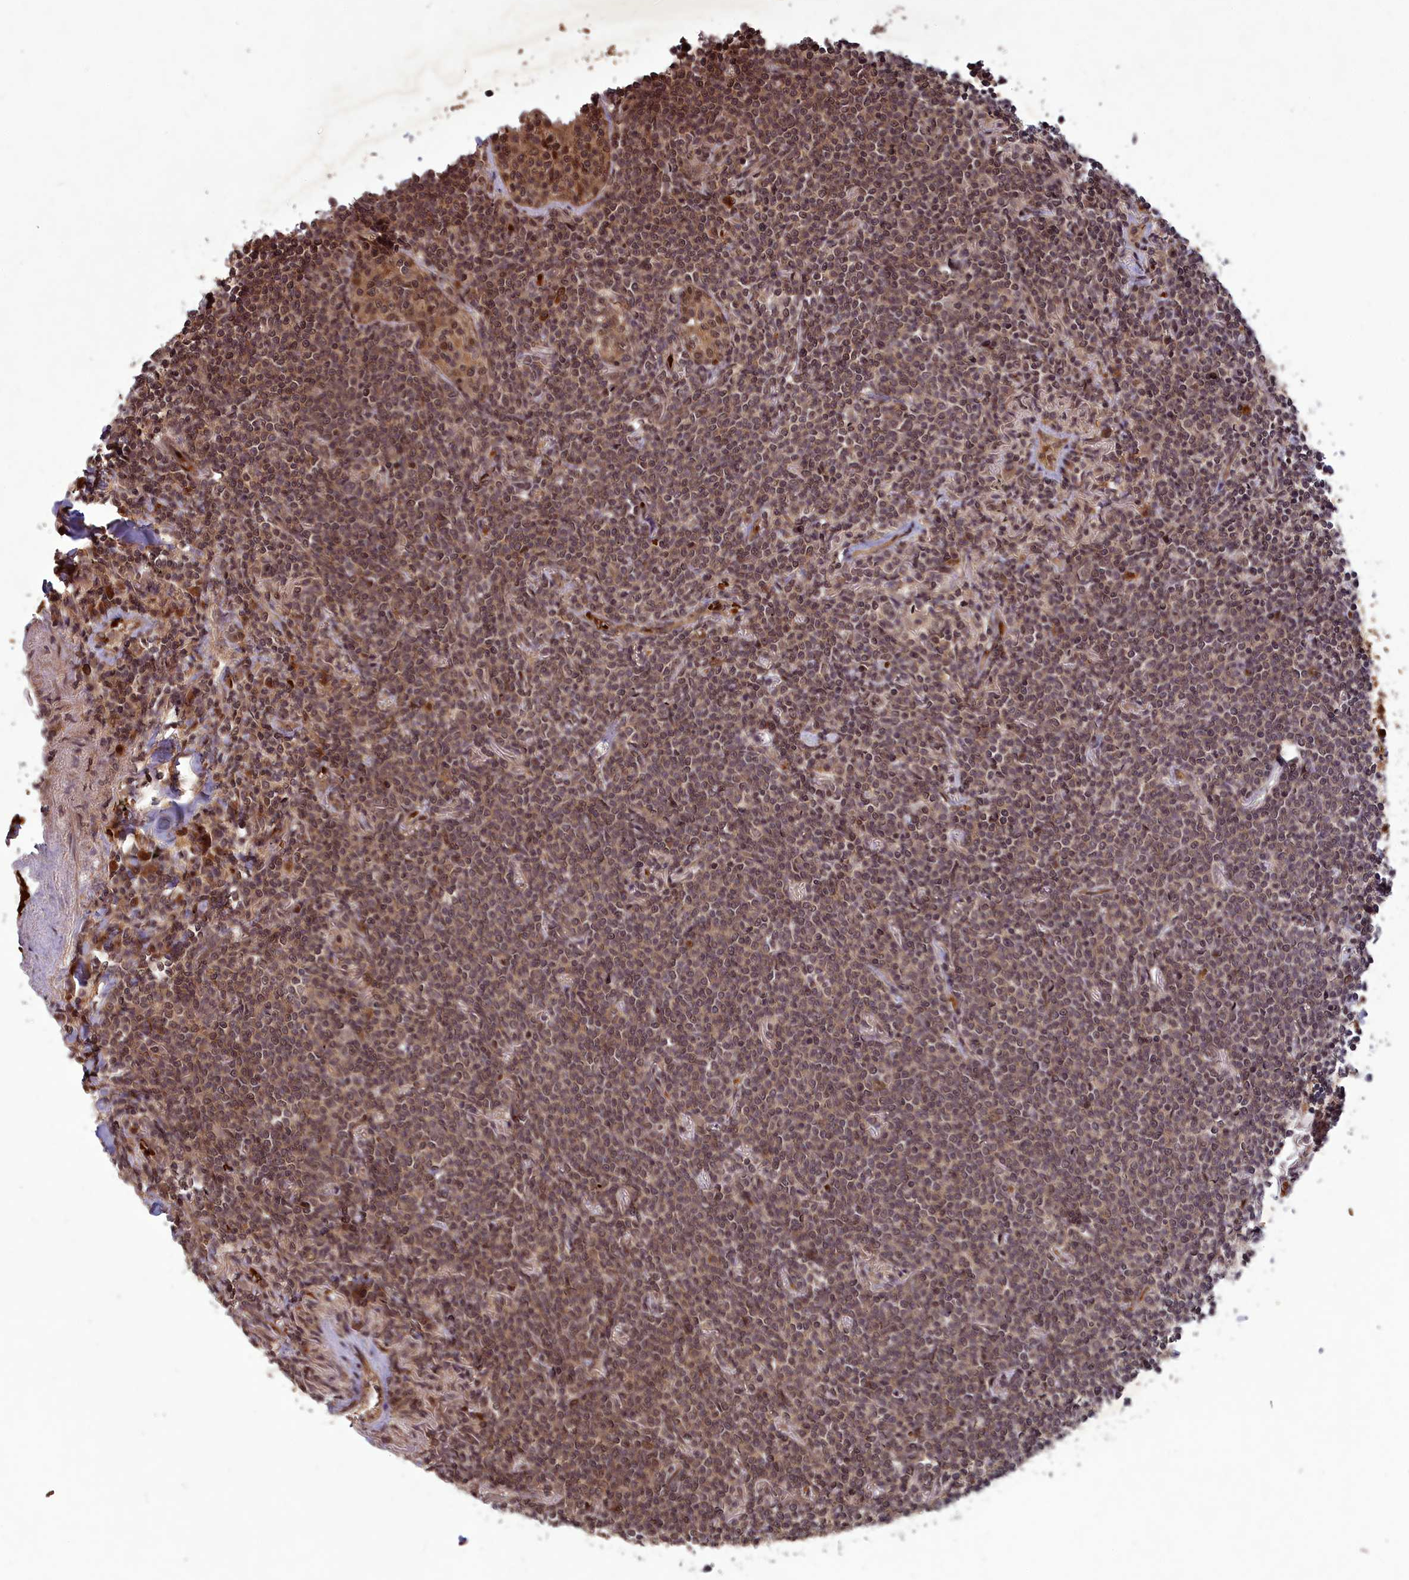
{"staining": {"intensity": "moderate", "quantity": ">75%", "location": "cytoplasmic/membranous,nuclear"}, "tissue": "lymphoma", "cell_type": "Tumor cells", "image_type": "cancer", "snomed": [{"axis": "morphology", "description": "Malignant lymphoma, non-Hodgkin's type, Low grade"}, {"axis": "topography", "description": "Lung"}], "caption": "A brown stain highlights moderate cytoplasmic/membranous and nuclear staining of a protein in human lymphoma tumor cells. The staining was performed using DAB (3,3'-diaminobenzidine) to visualize the protein expression in brown, while the nuclei were stained in blue with hematoxylin (Magnification: 20x).", "gene": "SRMS", "patient": {"sex": "female", "age": 71}}